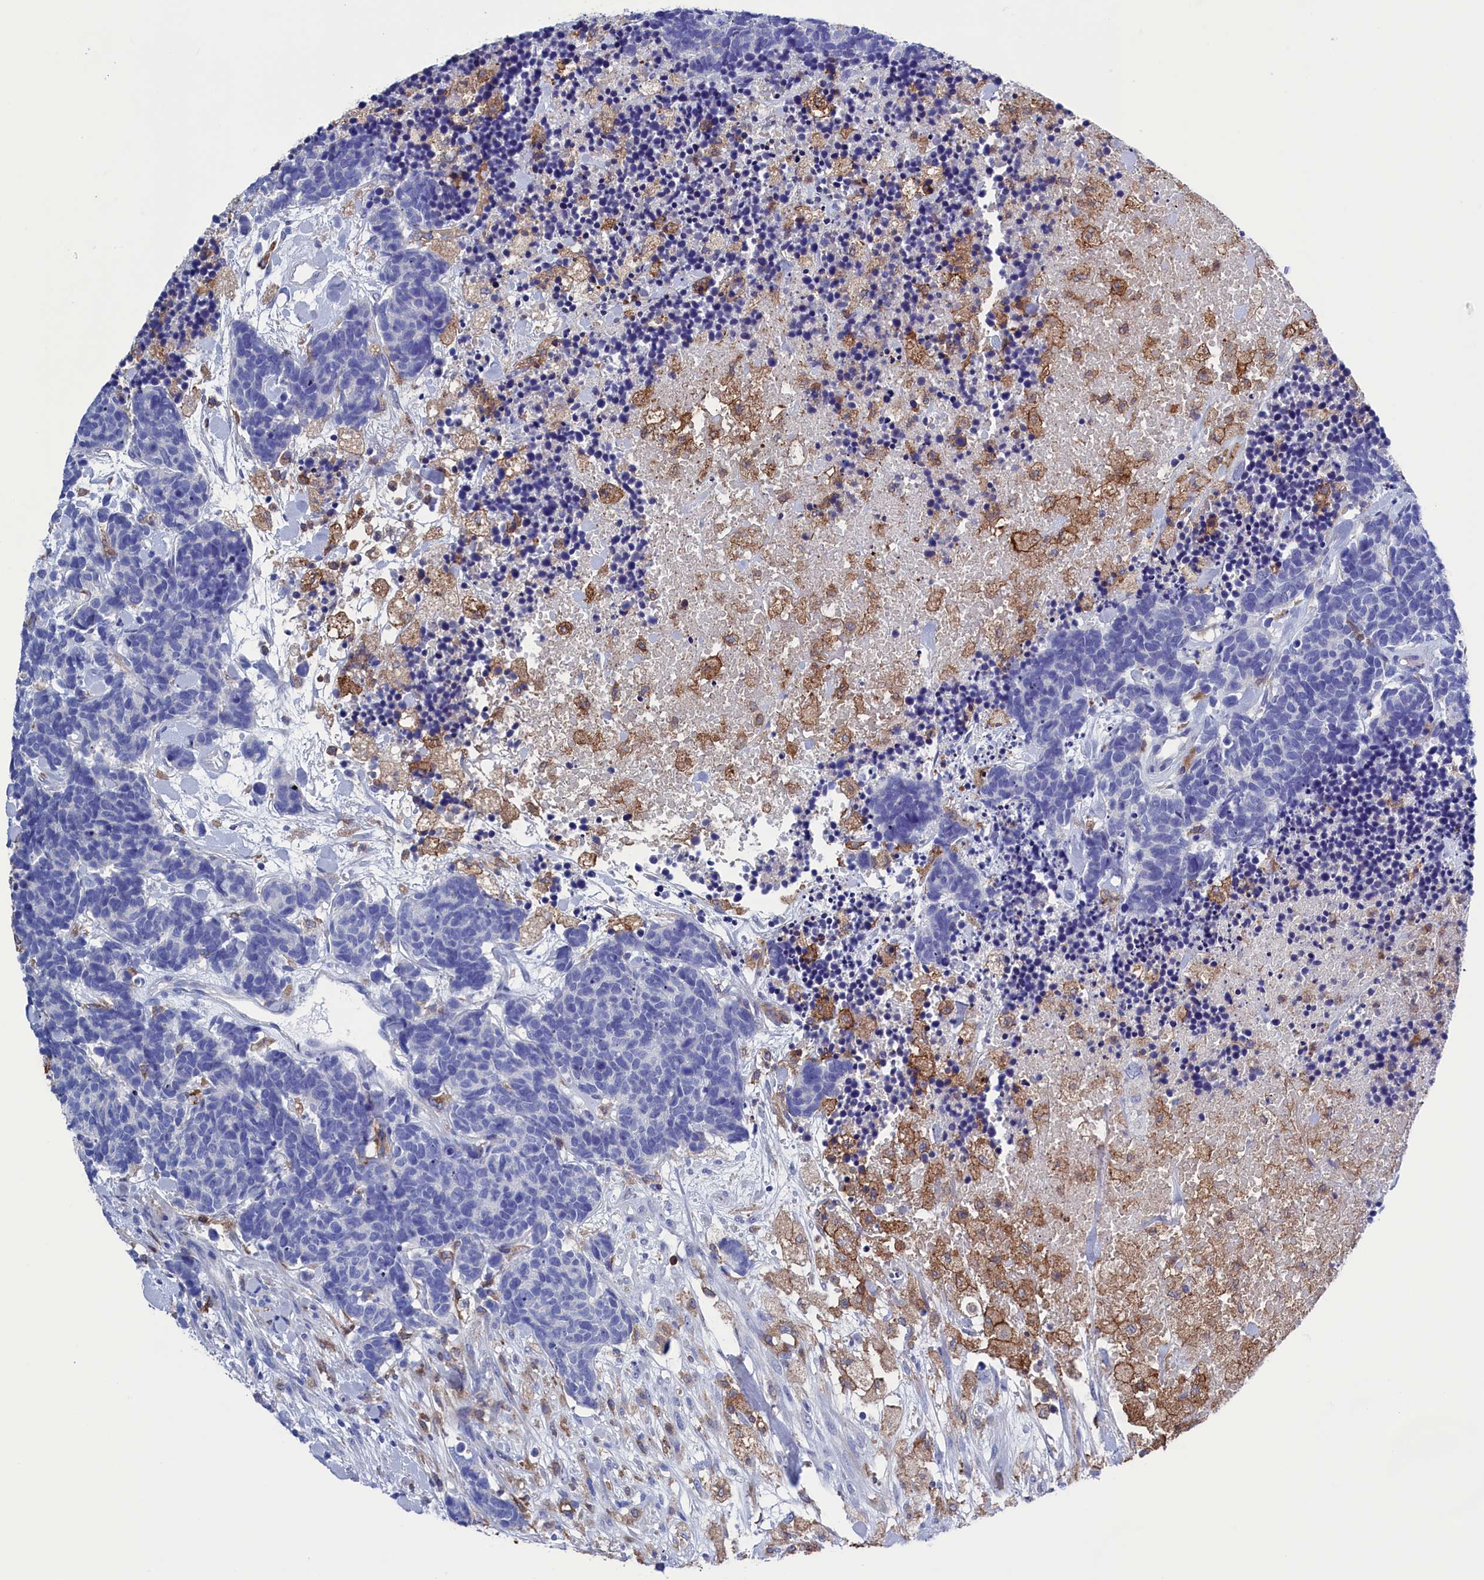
{"staining": {"intensity": "negative", "quantity": "none", "location": "none"}, "tissue": "carcinoid", "cell_type": "Tumor cells", "image_type": "cancer", "snomed": [{"axis": "morphology", "description": "Carcinoma, NOS"}, {"axis": "morphology", "description": "Carcinoid, malignant, NOS"}, {"axis": "topography", "description": "Prostate"}], "caption": "This image is of carcinoid stained with immunohistochemistry to label a protein in brown with the nuclei are counter-stained blue. There is no positivity in tumor cells.", "gene": "TYROBP", "patient": {"sex": "male", "age": 57}}